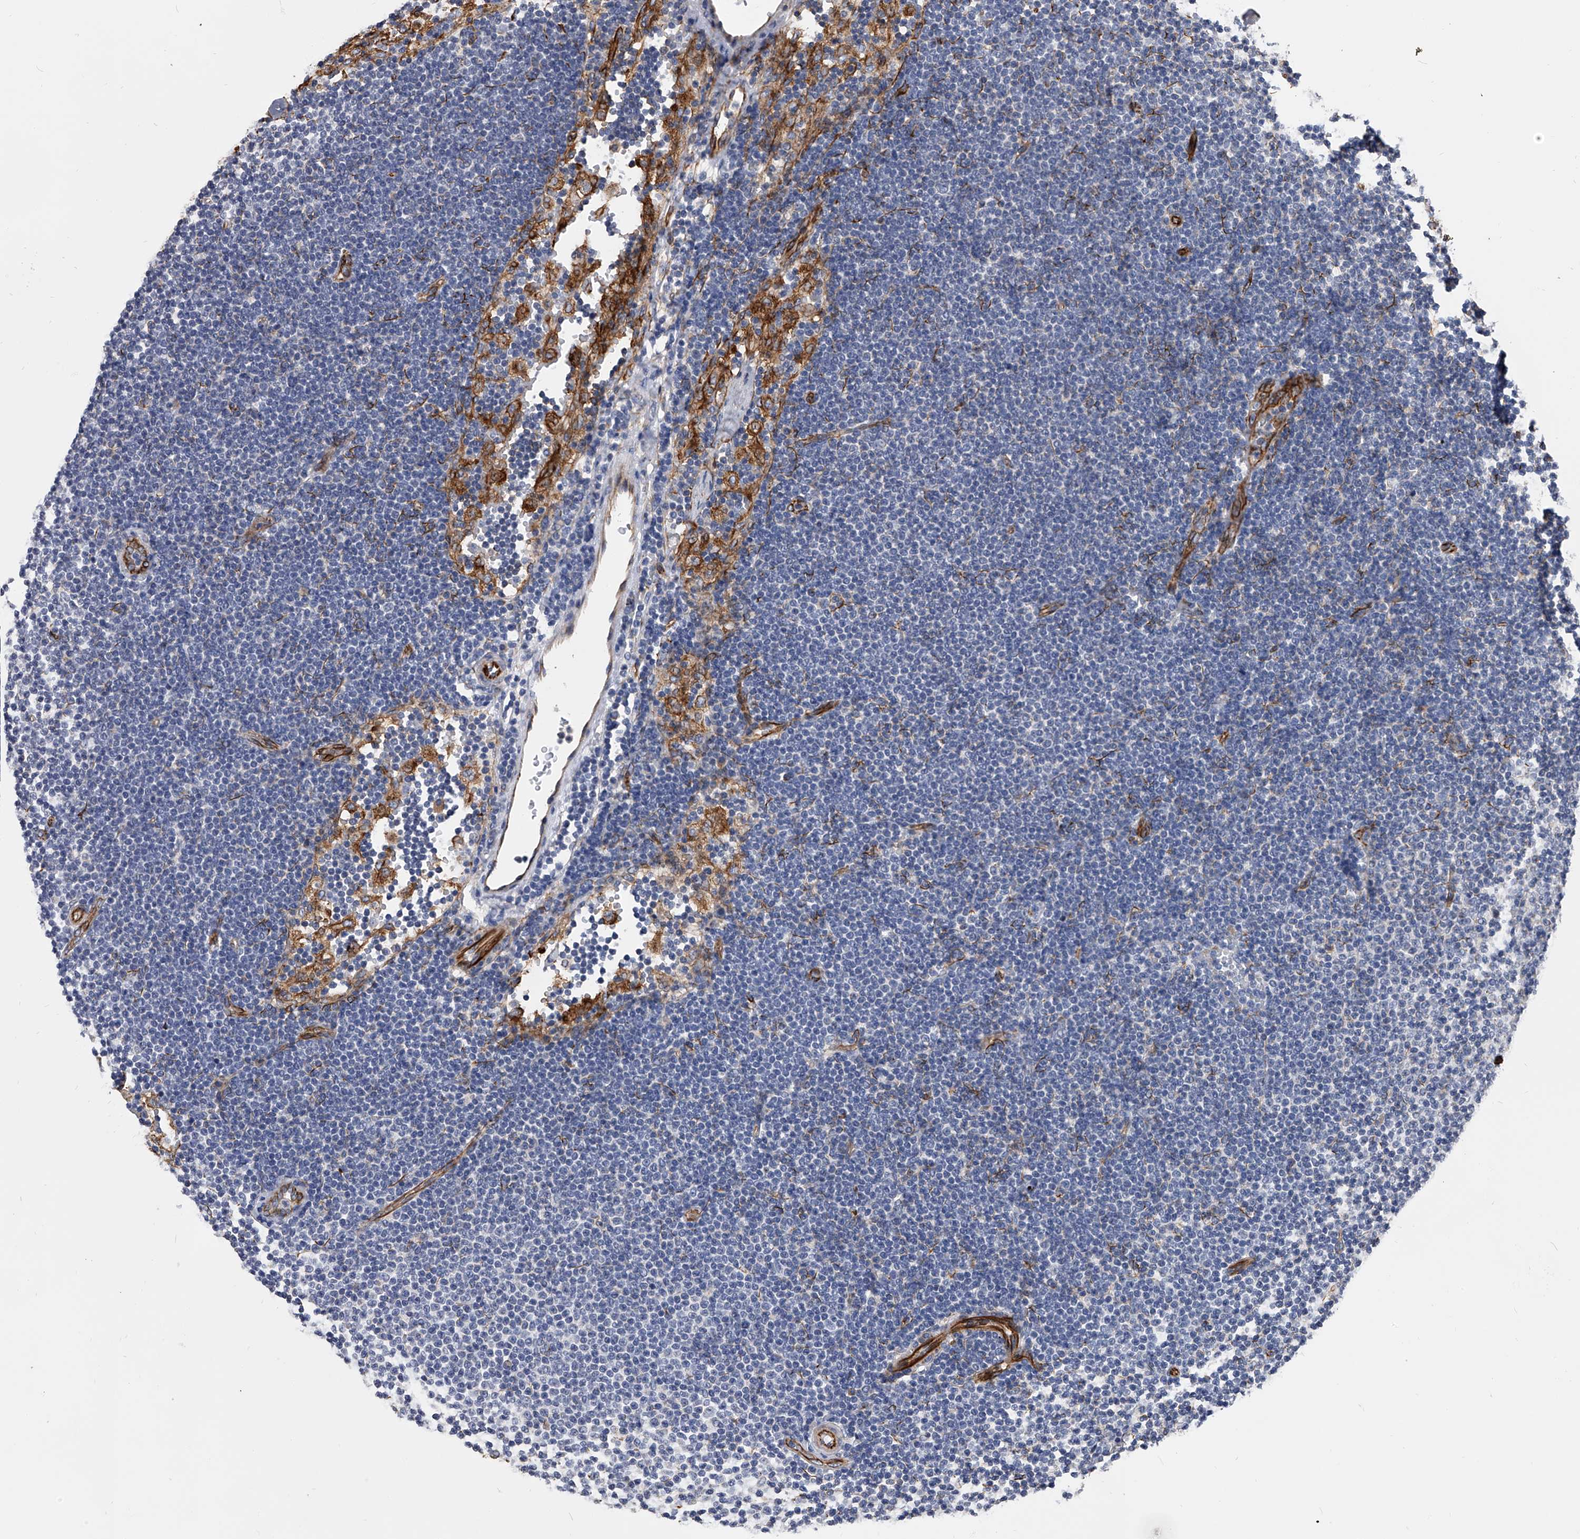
{"staining": {"intensity": "negative", "quantity": "none", "location": "none"}, "tissue": "lymphoma", "cell_type": "Tumor cells", "image_type": "cancer", "snomed": [{"axis": "morphology", "description": "Malignant lymphoma, non-Hodgkin's type, Low grade"}, {"axis": "topography", "description": "Lymph node"}], "caption": "This is a image of immunohistochemistry staining of lymphoma, which shows no staining in tumor cells.", "gene": "EFCAB7", "patient": {"sex": "female", "age": 53}}